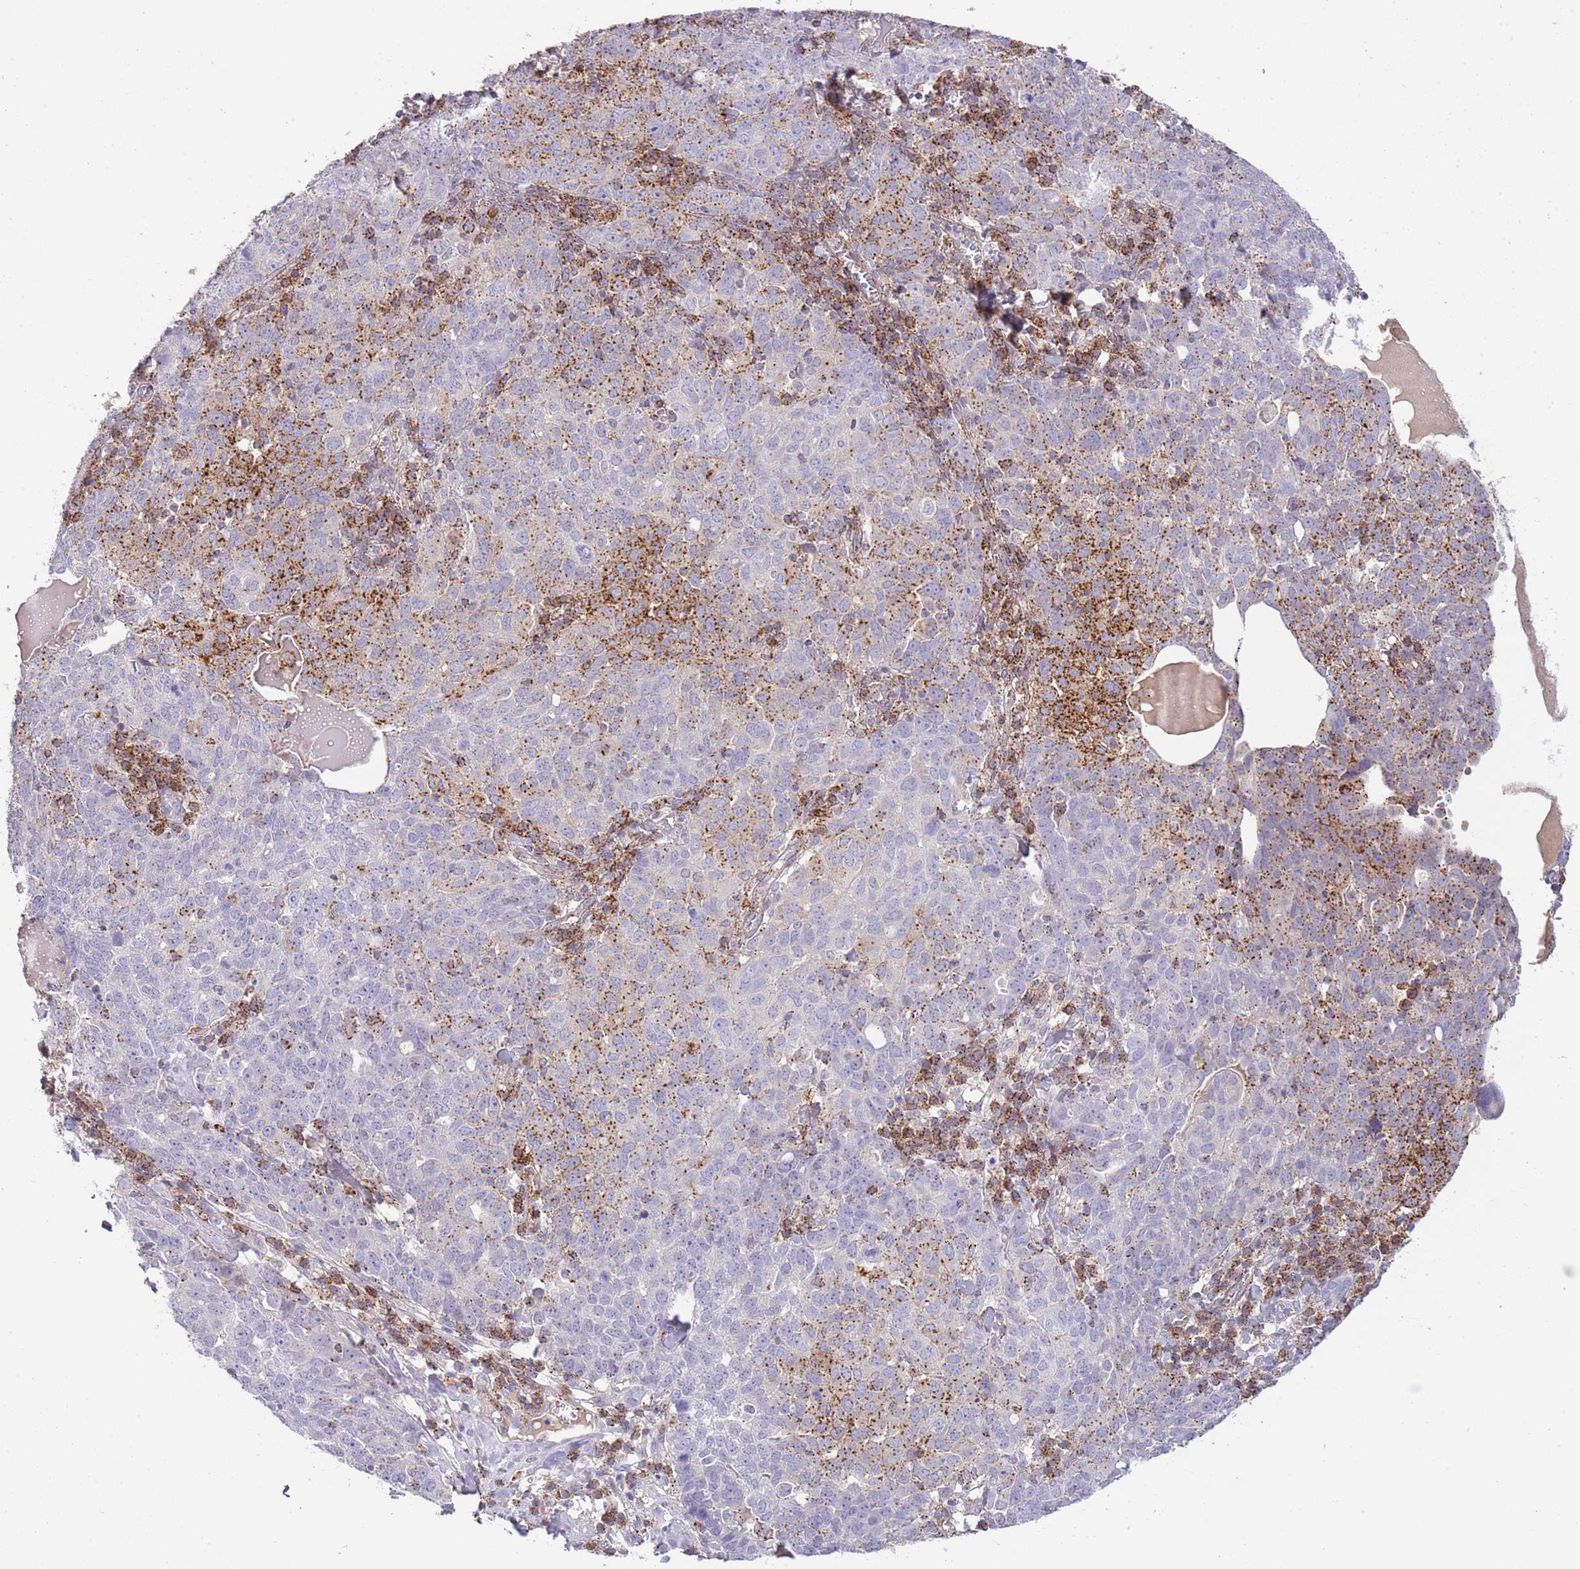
{"staining": {"intensity": "moderate", "quantity": "25%-75%", "location": "cytoplasmic/membranous"}, "tissue": "ovarian cancer", "cell_type": "Tumor cells", "image_type": "cancer", "snomed": [{"axis": "morphology", "description": "Carcinoma, endometroid"}, {"axis": "topography", "description": "Ovary"}], "caption": "Immunohistochemistry (IHC) (DAB) staining of ovarian cancer exhibits moderate cytoplasmic/membranous protein positivity in about 25%-75% of tumor cells. The protein of interest is shown in brown color, while the nuclei are stained blue.", "gene": "ABHD17A", "patient": {"sex": "female", "age": 62}}